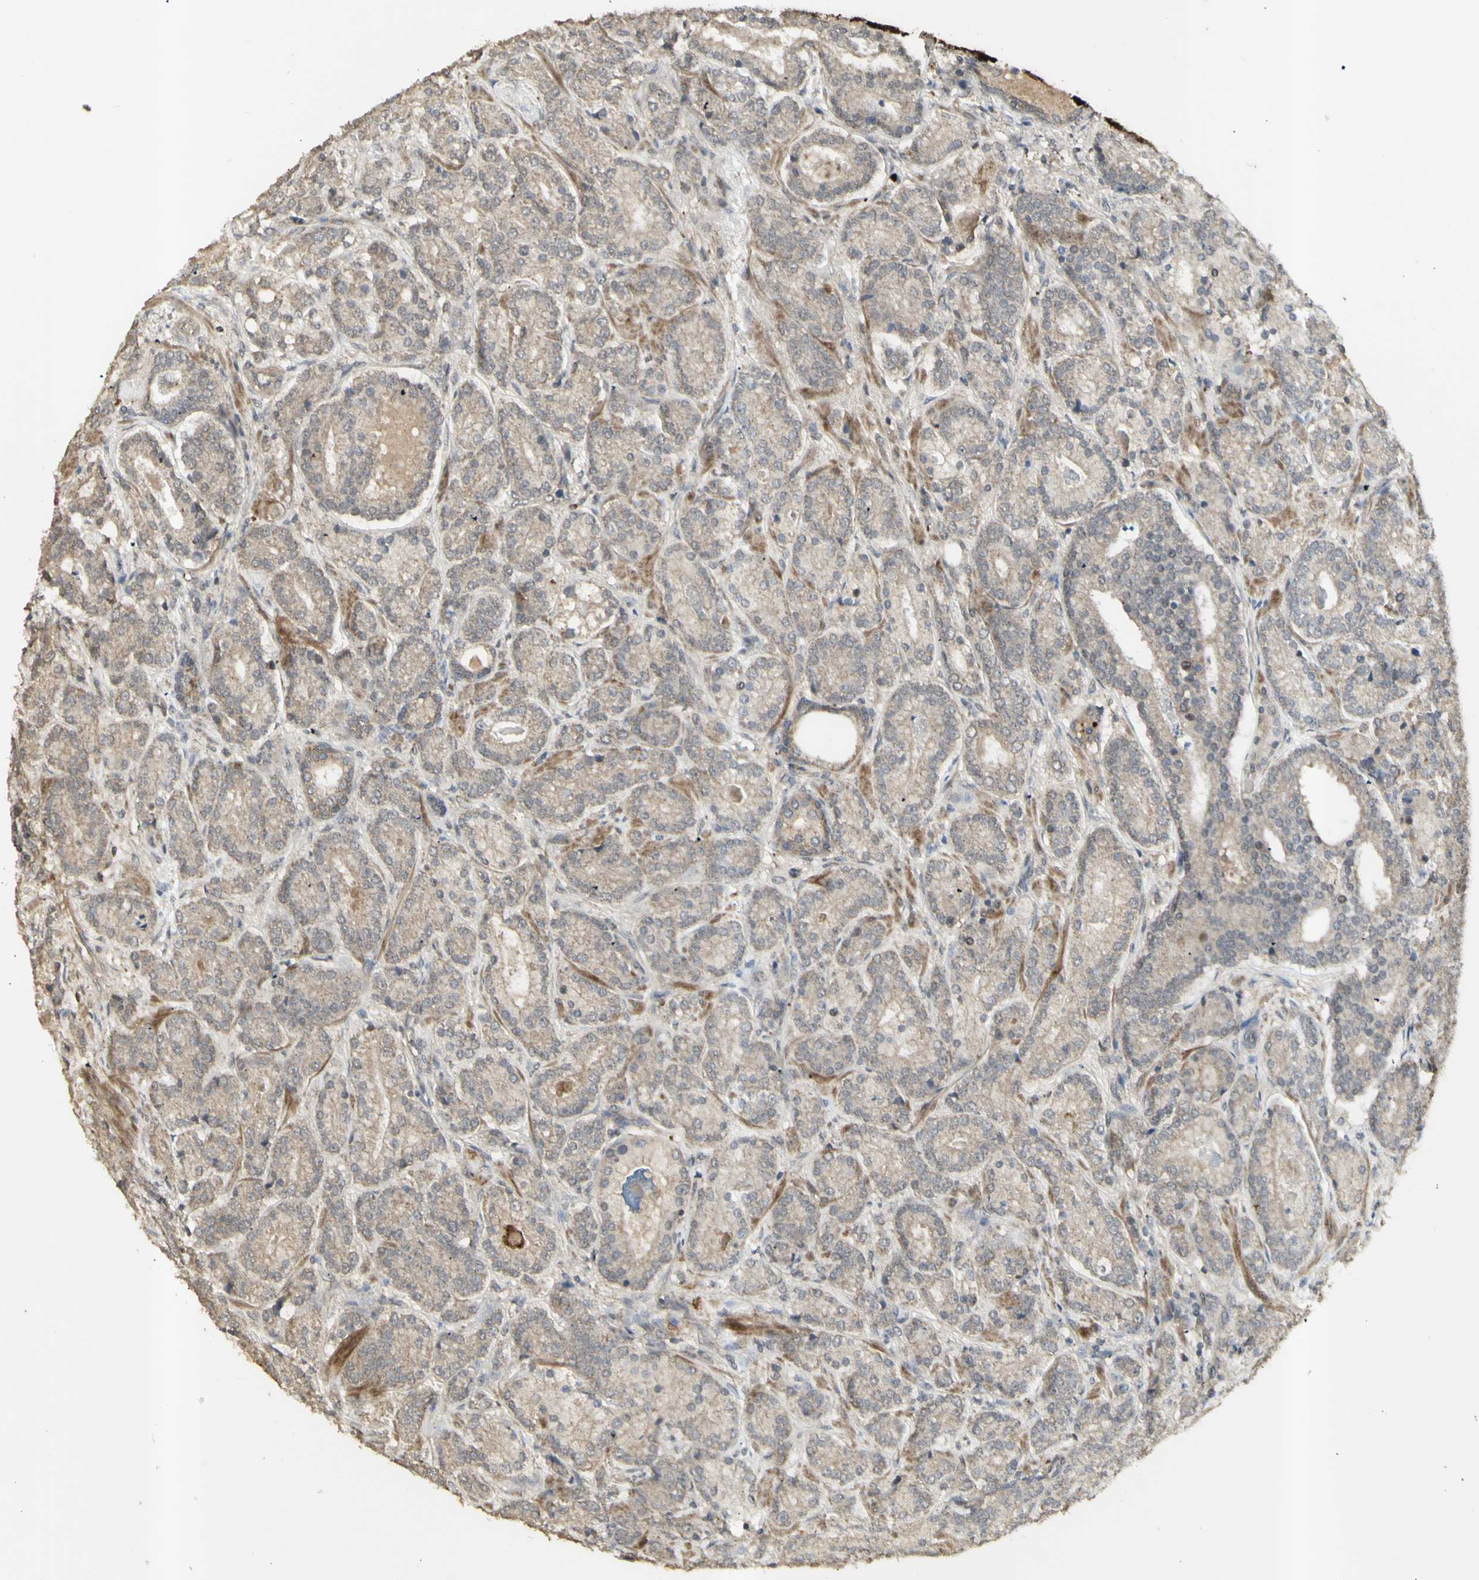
{"staining": {"intensity": "weak", "quantity": ">75%", "location": "cytoplasmic/membranous"}, "tissue": "prostate cancer", "cell_type": "Tumor cells", "image_type": "cancer", "snomed": [{"axis": "morphology", "description": "Adenocarcinoma, High grade"}, {"axis": "topography", "description": "Prostate"}], "caption": "Human prostate cancer (adenocarcinoma (high-grade)) stained with a protein marker reveals weak staining in tumor cells.", "gene": "ALOX12", "patient": {"sex": "male", "age": 61}}